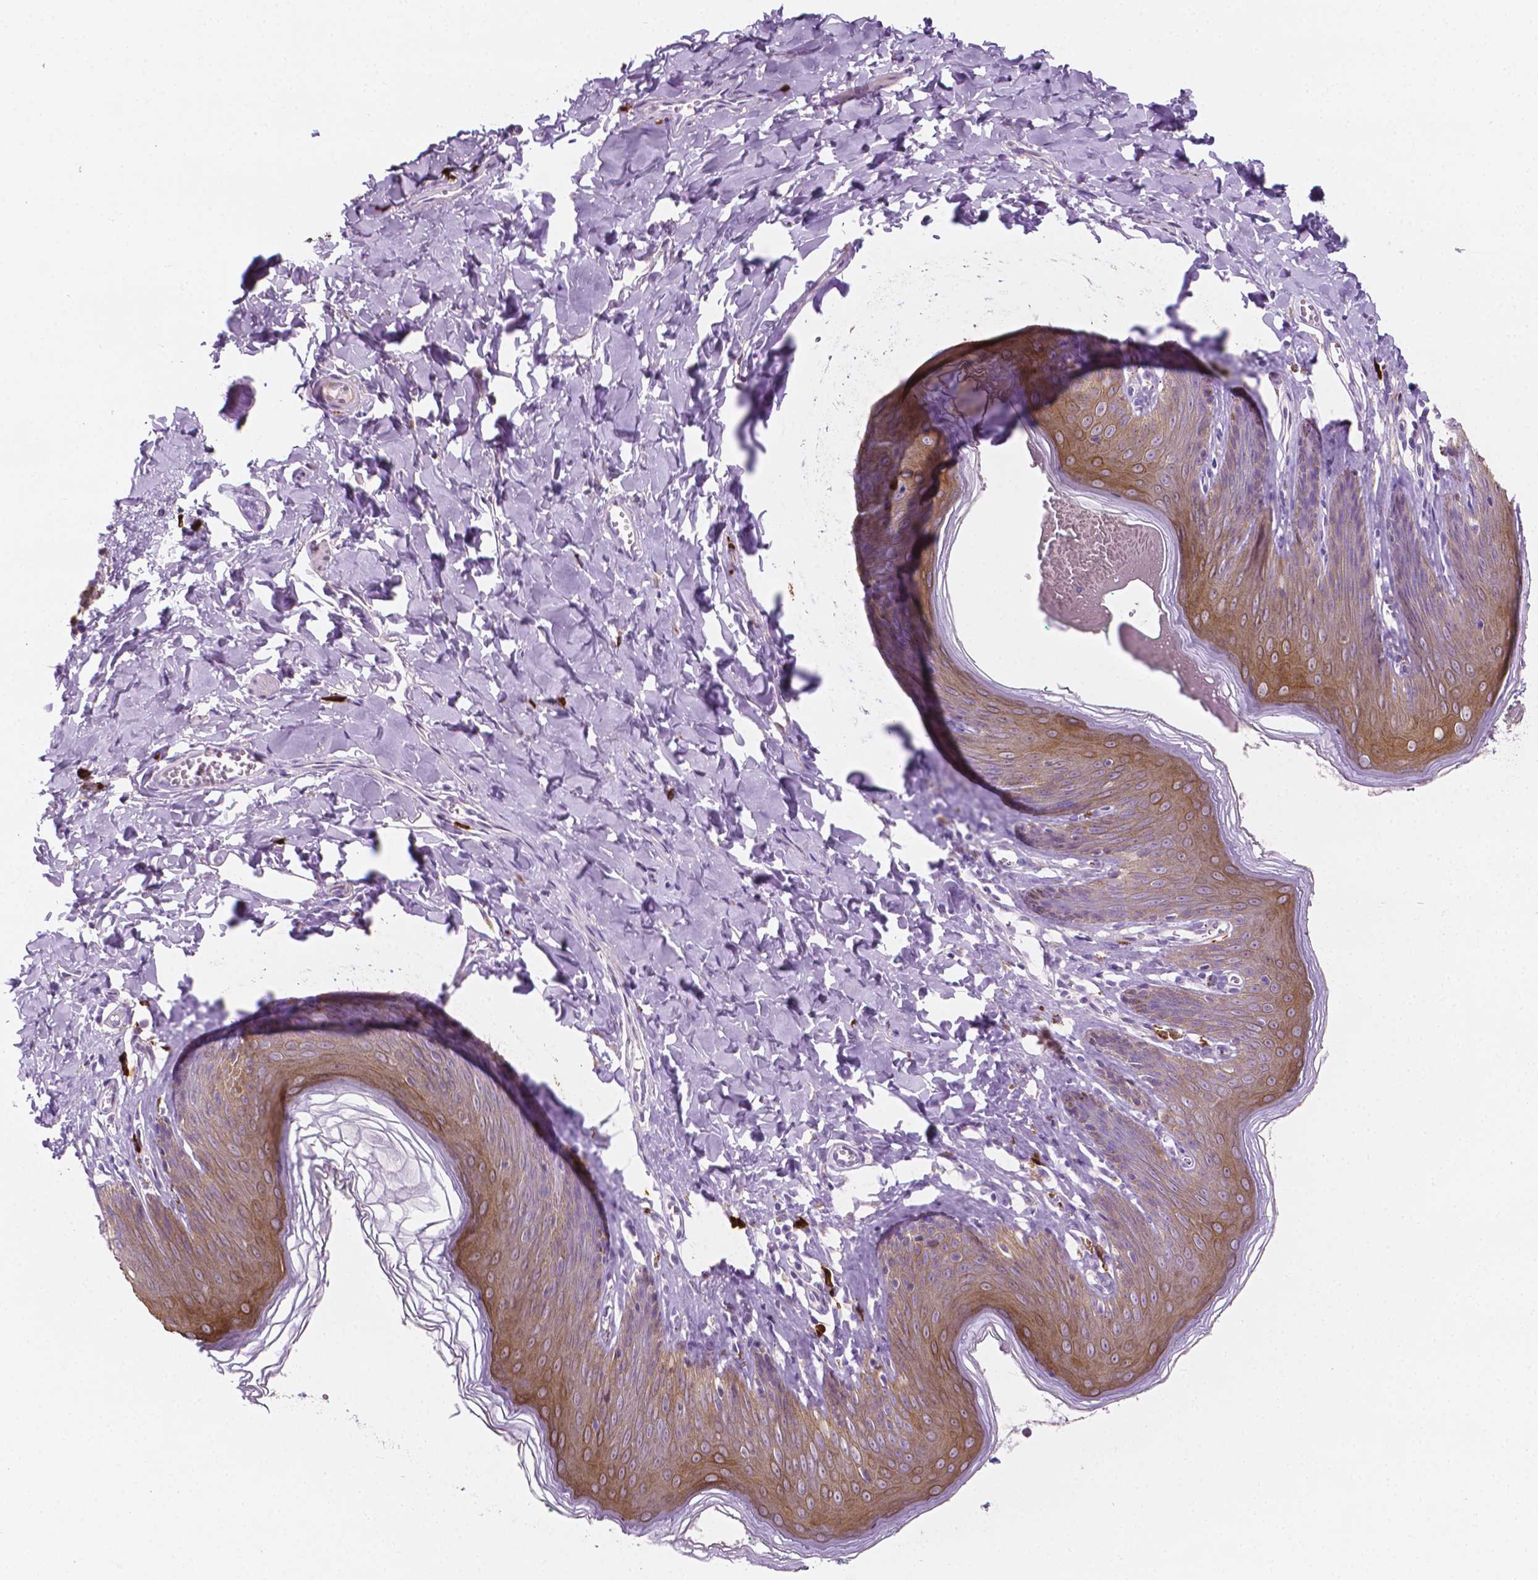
{"staining": {"intensity": "moderate", "quantity": "25%-75%", "location": "cytoplasmic/membranous"}, "tissue": "skin", "cell_type": "Epidermal cells", "image_type": "normal", "snomed": [{"axis": "morphology", "description": "Normal tissue, NOS"}, {"axis": "topography", "description": "Vulva"}, {"axis": "topography", "description": "Peripheral nerve tissue"}], "caption": "Protein expression analysis of normal human skin reveals moderate cytoplasmic/membranous staining in about 25%-75% of epidermal cells.", "gene": "EPPK1", "patient": {"sex": "female", "age": 66}}